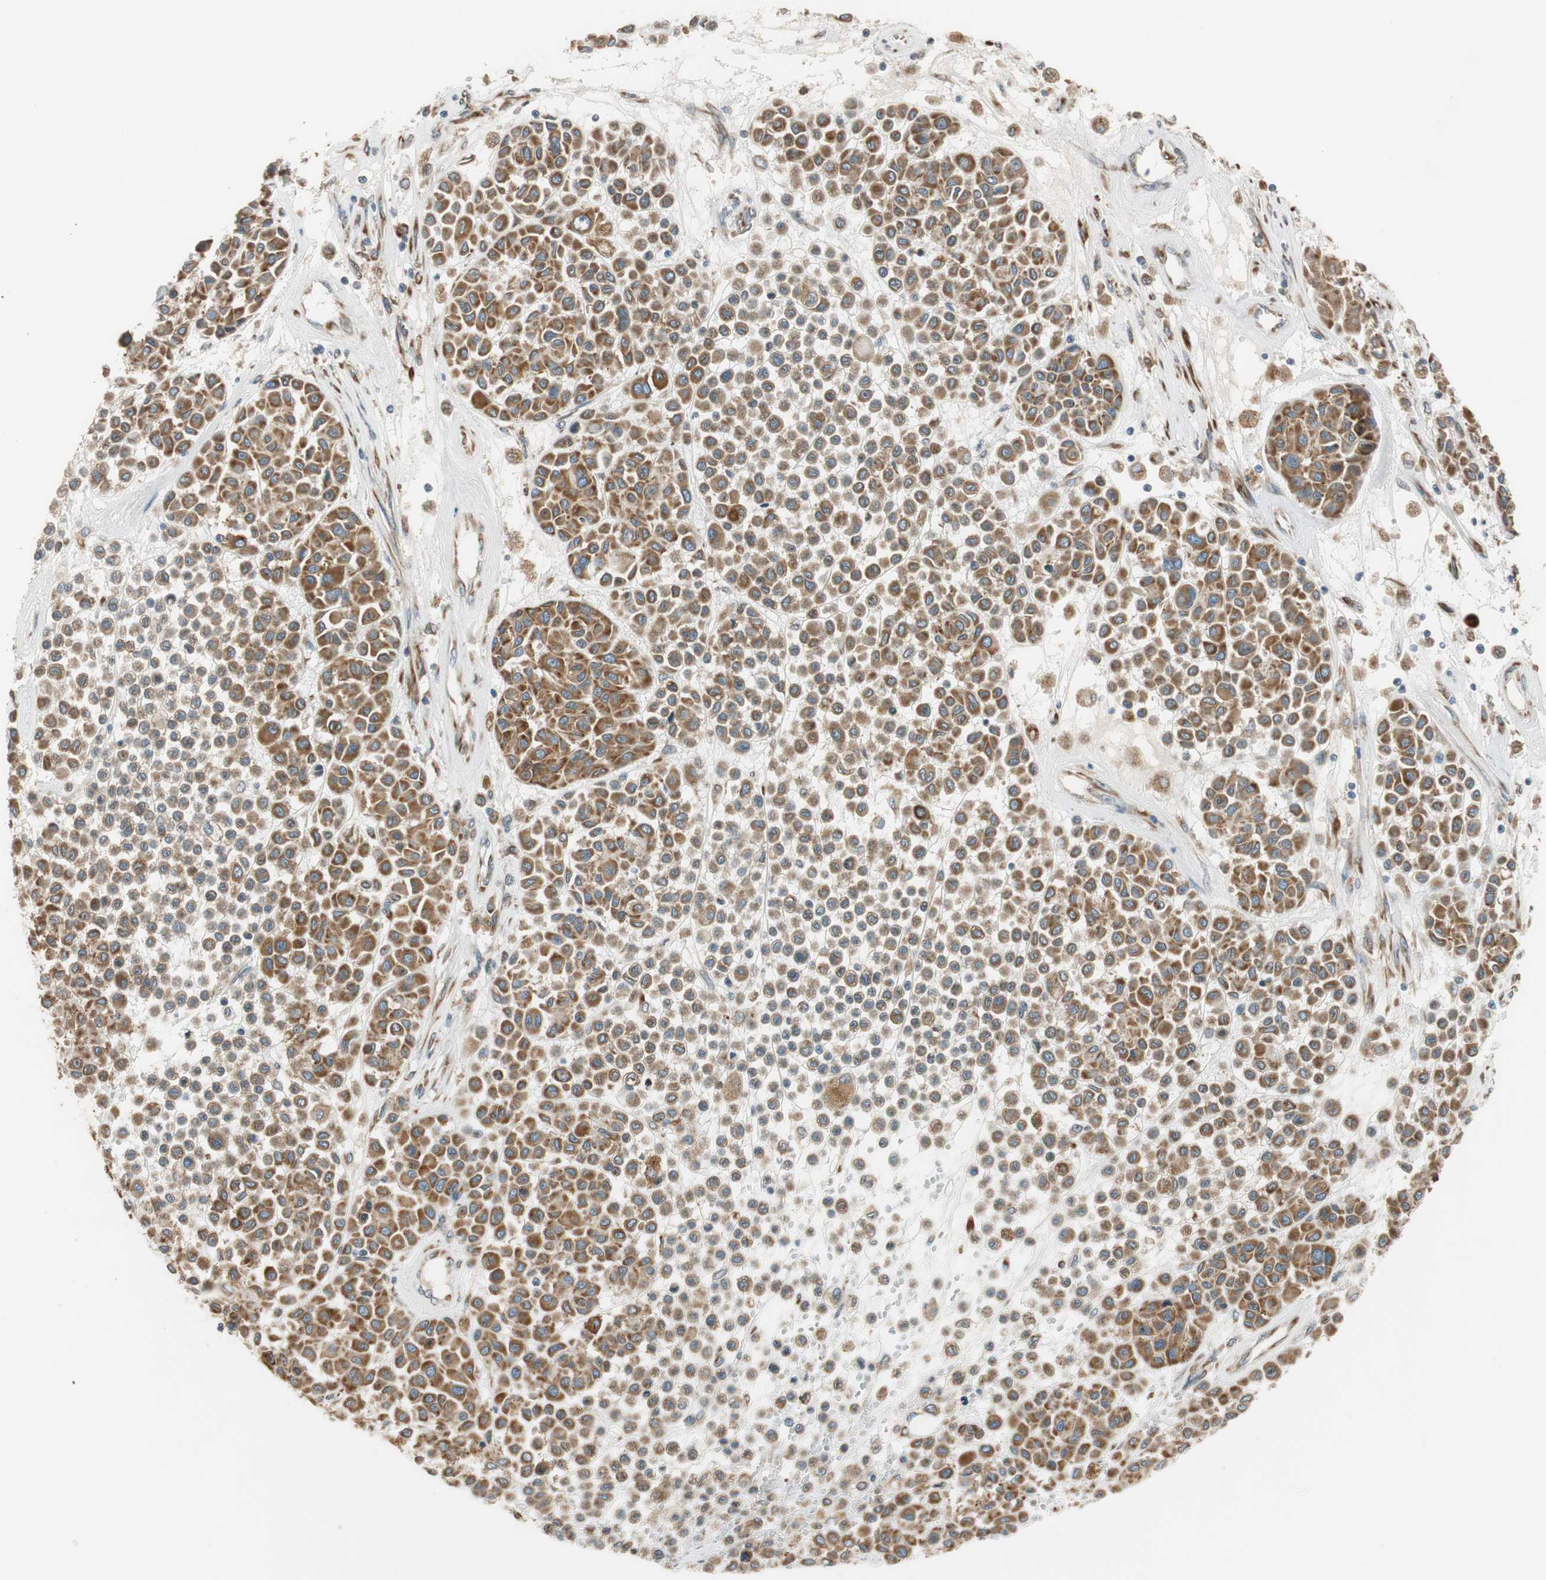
{"staining": {"intensity": "moderate", "quantity": ">75%", "location": "cytoplasmic/membranous"}, "tissue": "melanoma", "cell_type": "Tumor cells", "image_type": "cancer", "snomed": [{"axis": "morphology", "description": "Malignant melanoma, Metastatic site"}, {"axis": "topography", "description": "Soft tissue"}], "caption": "About >75% of tumor cells in malignant melanoma (metastatic site) reveal moderate cytoplasmic/membranous protein staining as visualized by brown immunohistochemical staining.", "gene": "RPN2", "patient": {"sex": "male", "age": 41}}